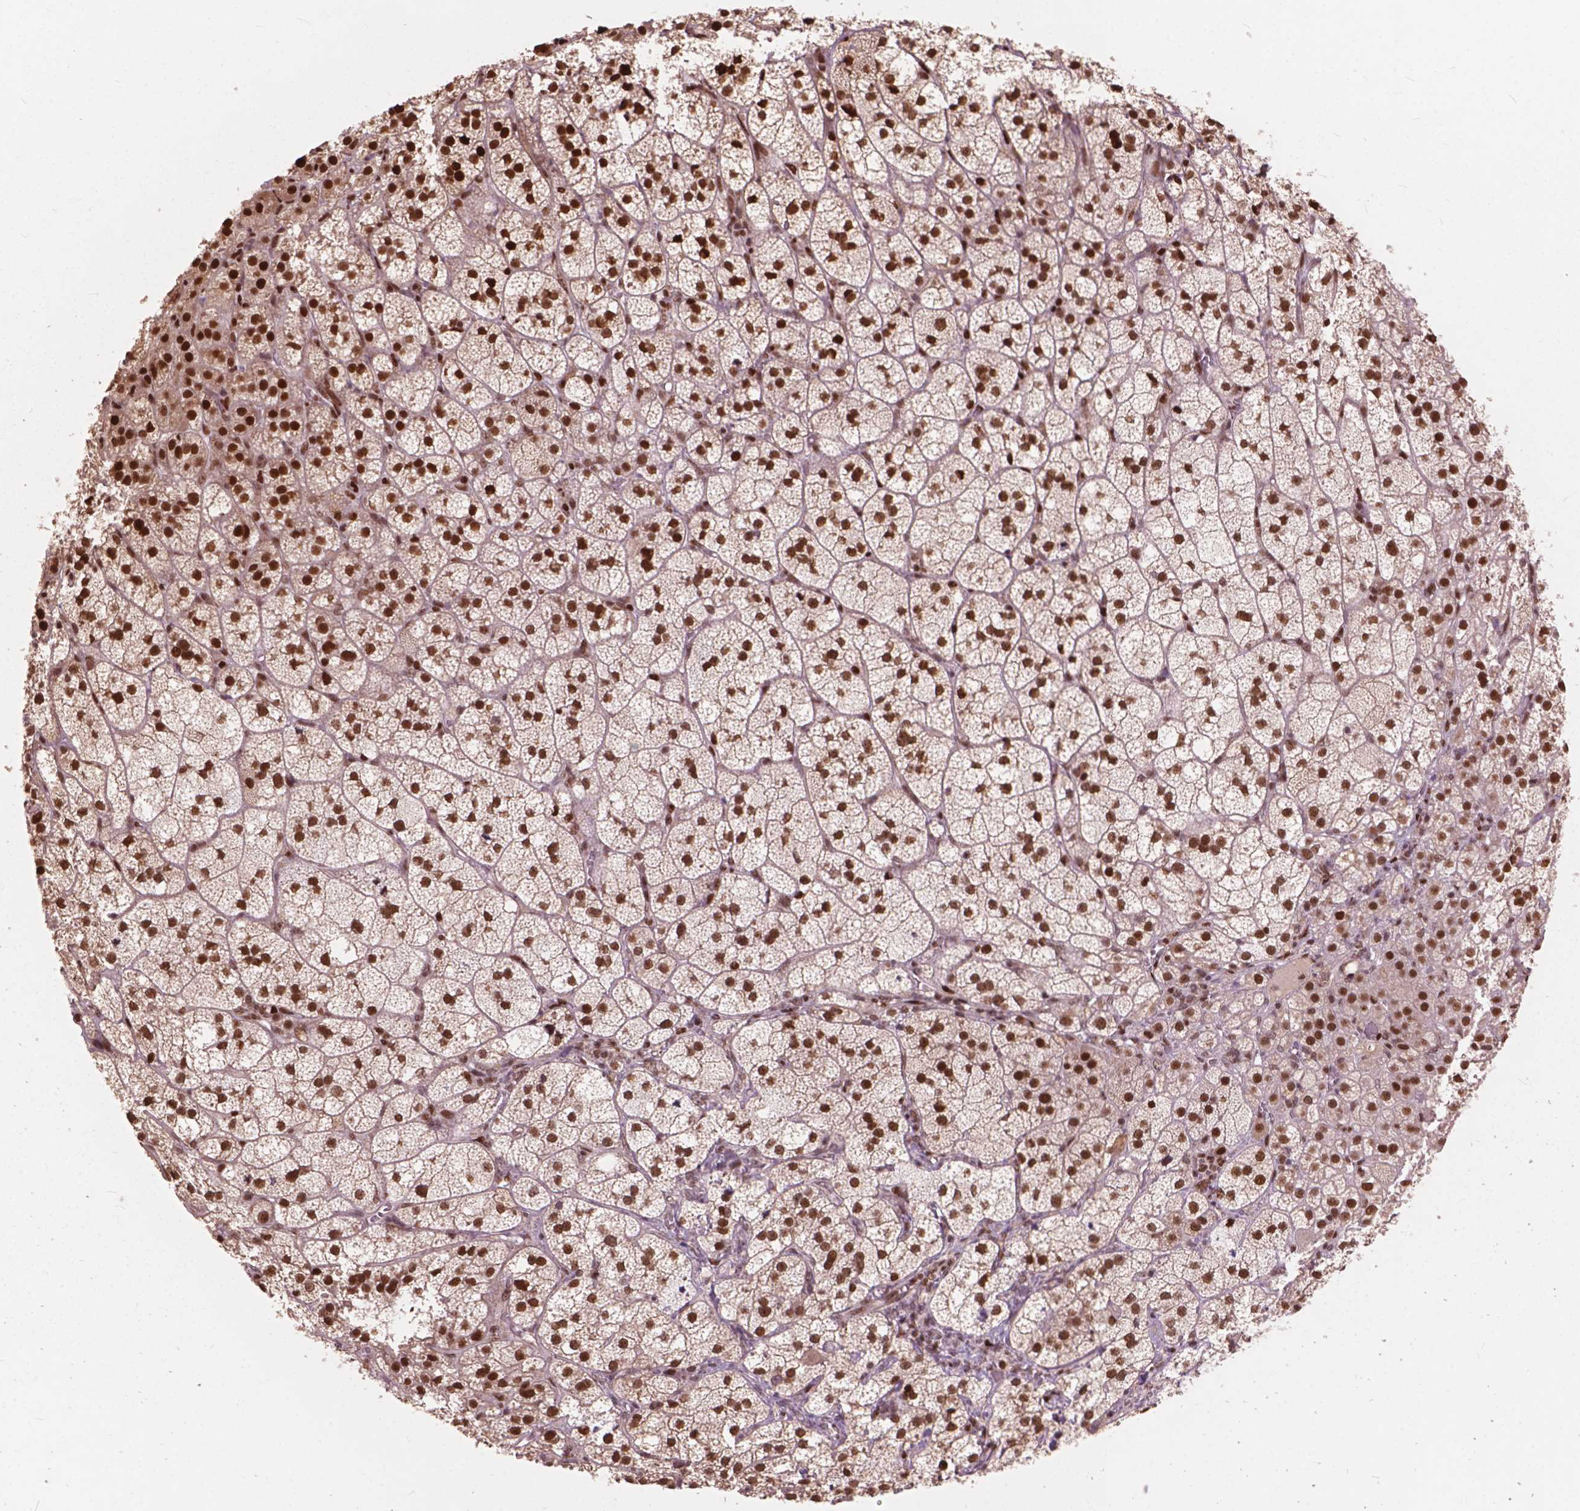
{"staining": {"intensity": "strong", "quantity": ">75%", "location": "nuclear"}, "tissue": "adrenal gland", "cell_type": "Glandular cells", "image_type": "normal", "snomed": [{"axis": "morphology", "description": "Normal tissue, NOS"}, {"axis": "topography", "description": "Adrenal gland"}], "caption": "Immunohistochemistry (IHC) staining of normal adrenal gland, which displays high levels of strong nuclear staining in about >75% of glandular cells indicating strong nuclear protein positivity. The staining was performed using DAB (3,3'-diaminobenzidine) (brown) for protein detection and nuclei were counterstained in hematoxylin (blue).", "gene": "ANP32A", "patient": {"sex": "female", "age": 60}}